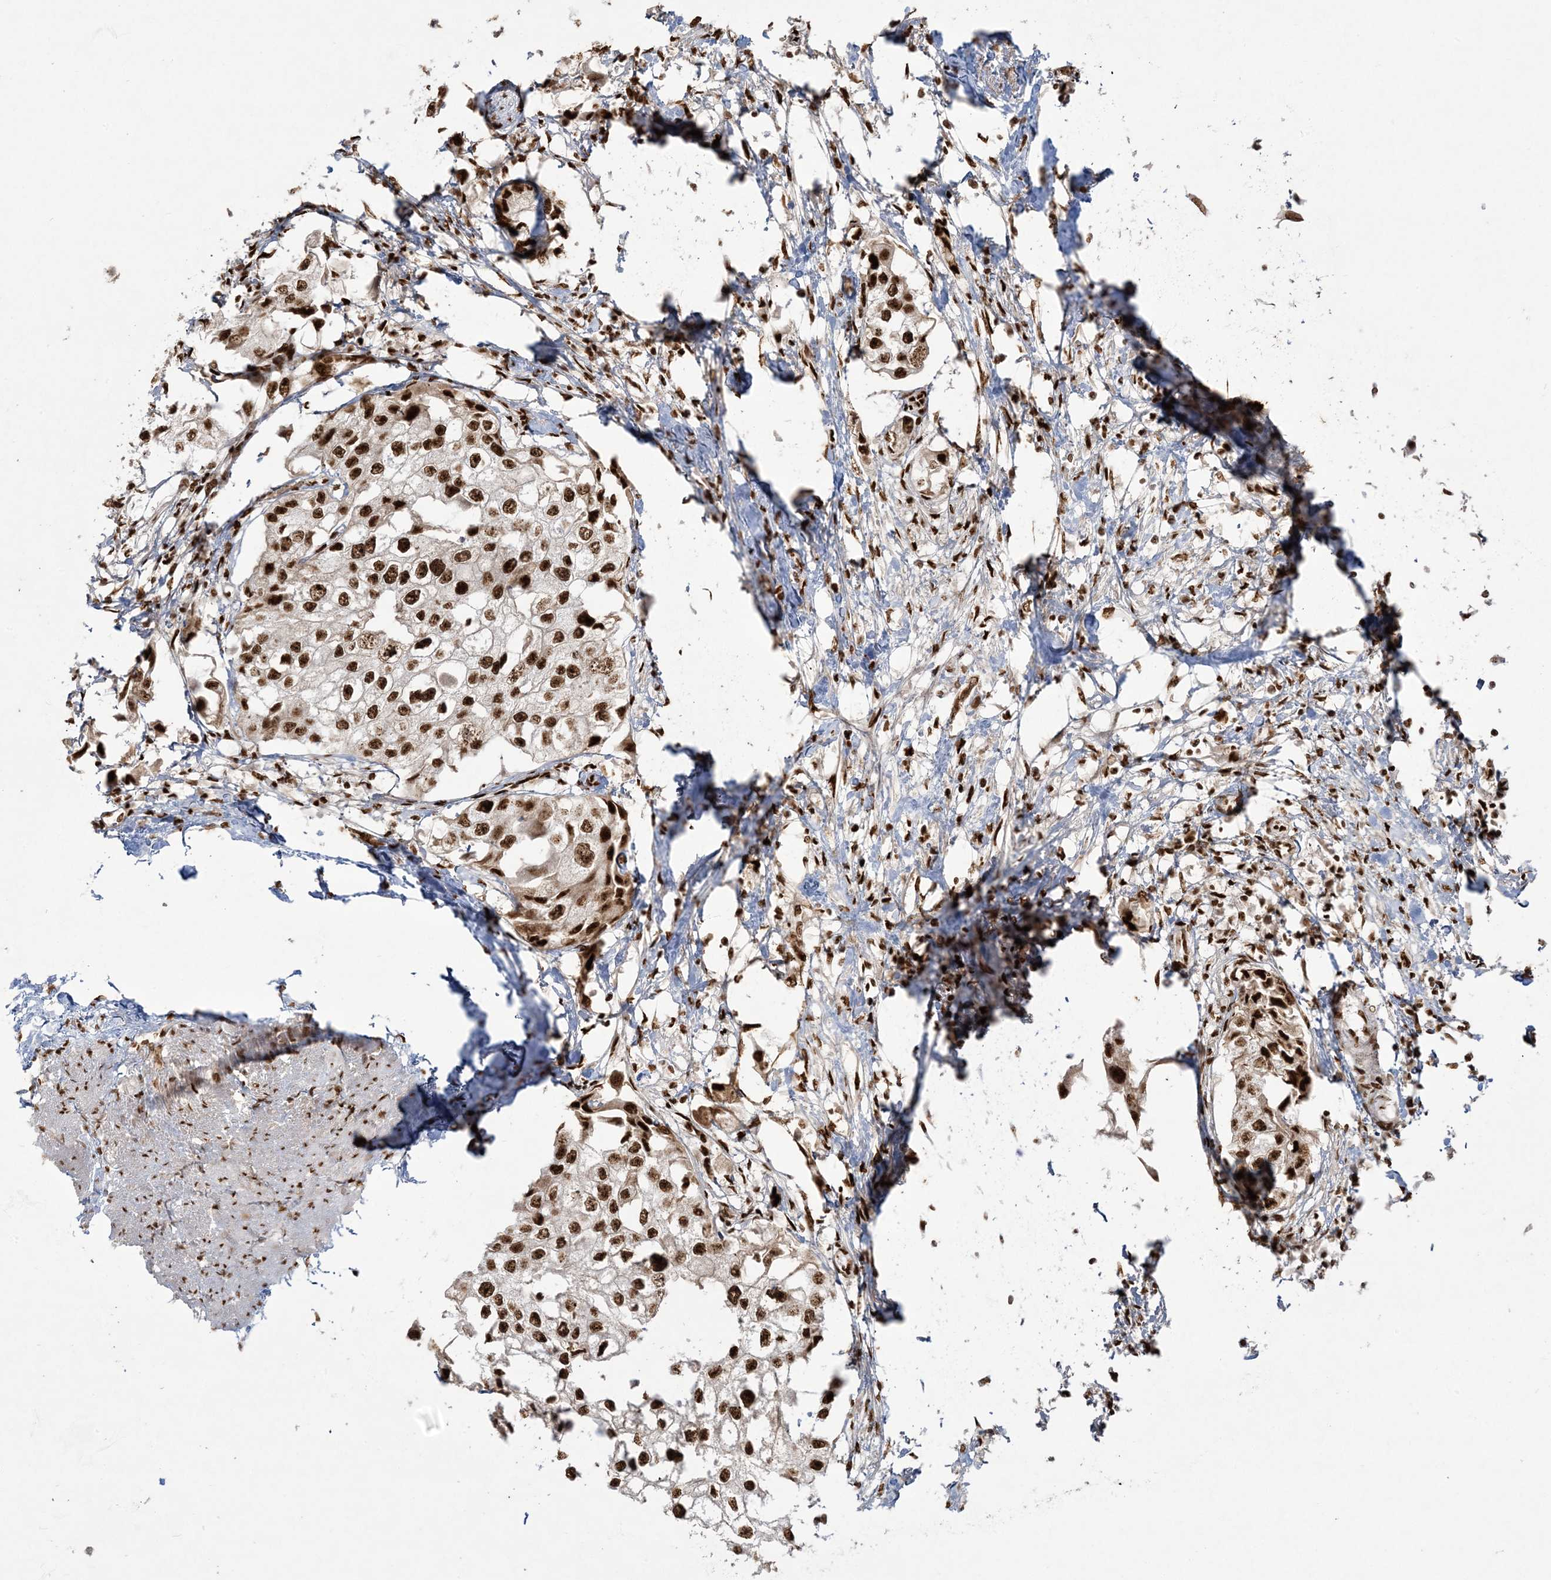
{"staining": {"intensity": "strong", "quantity": ">75%", "location": "nuclear"}, "tissue": "urothelial cancer", "cell_type": "Tumor cells", "image_type": "cancer", "snomed": [{"axis": "morphology", "description": "Urothelial carcinoma, High grade"}, {"axis": "topography", "description": "Urinary bladder"}], "caption": "Brown immunohistochemical staining in human urothelial carcinoma (high-grade) reveals strong nuclear expression in about >75% of tumor cells.", "gene": "RBM10", "patient": {"sex": "male", "age": 64}}